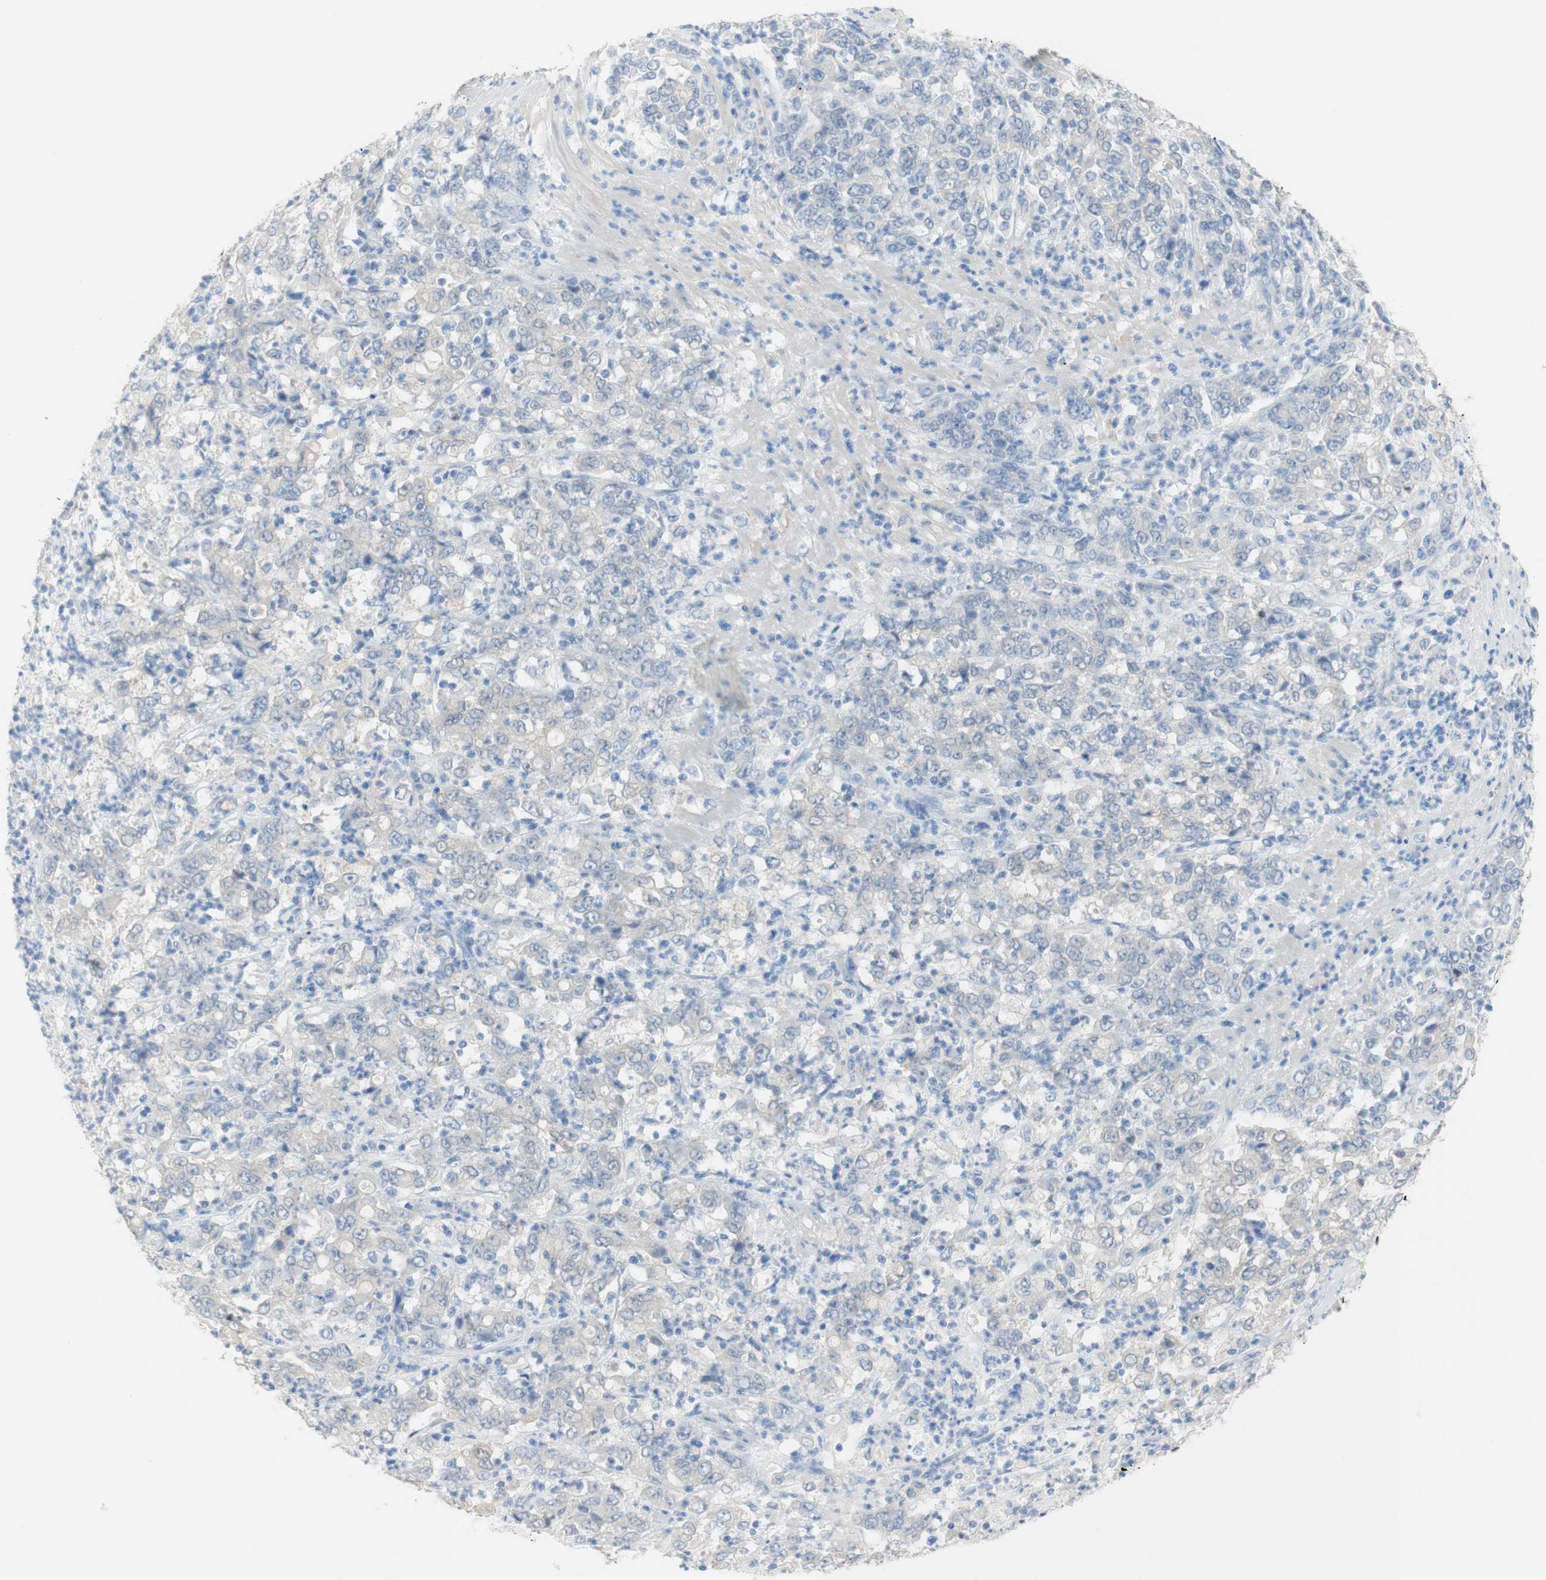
{"staining": {"intensity": "negative", "quantity": "none", "location": "none"}, "tissue": "stomach cancer", "cell_type": "Tumor cells", "image_type": "cancer", "snomed": [{"axis": "morphology", "description": "Adenocarcinoma, NOS"}, {"axis": "topography", "description": "Stomach, lower"}], "caption": "High power microscopy photomicrograph of an IHC photomicrograph of stomach adenocarcinoma, revealing no significant positivity in tumor cells.", "gene": "SELENBP1", "patient": {"sex": "female", "age": 71}}